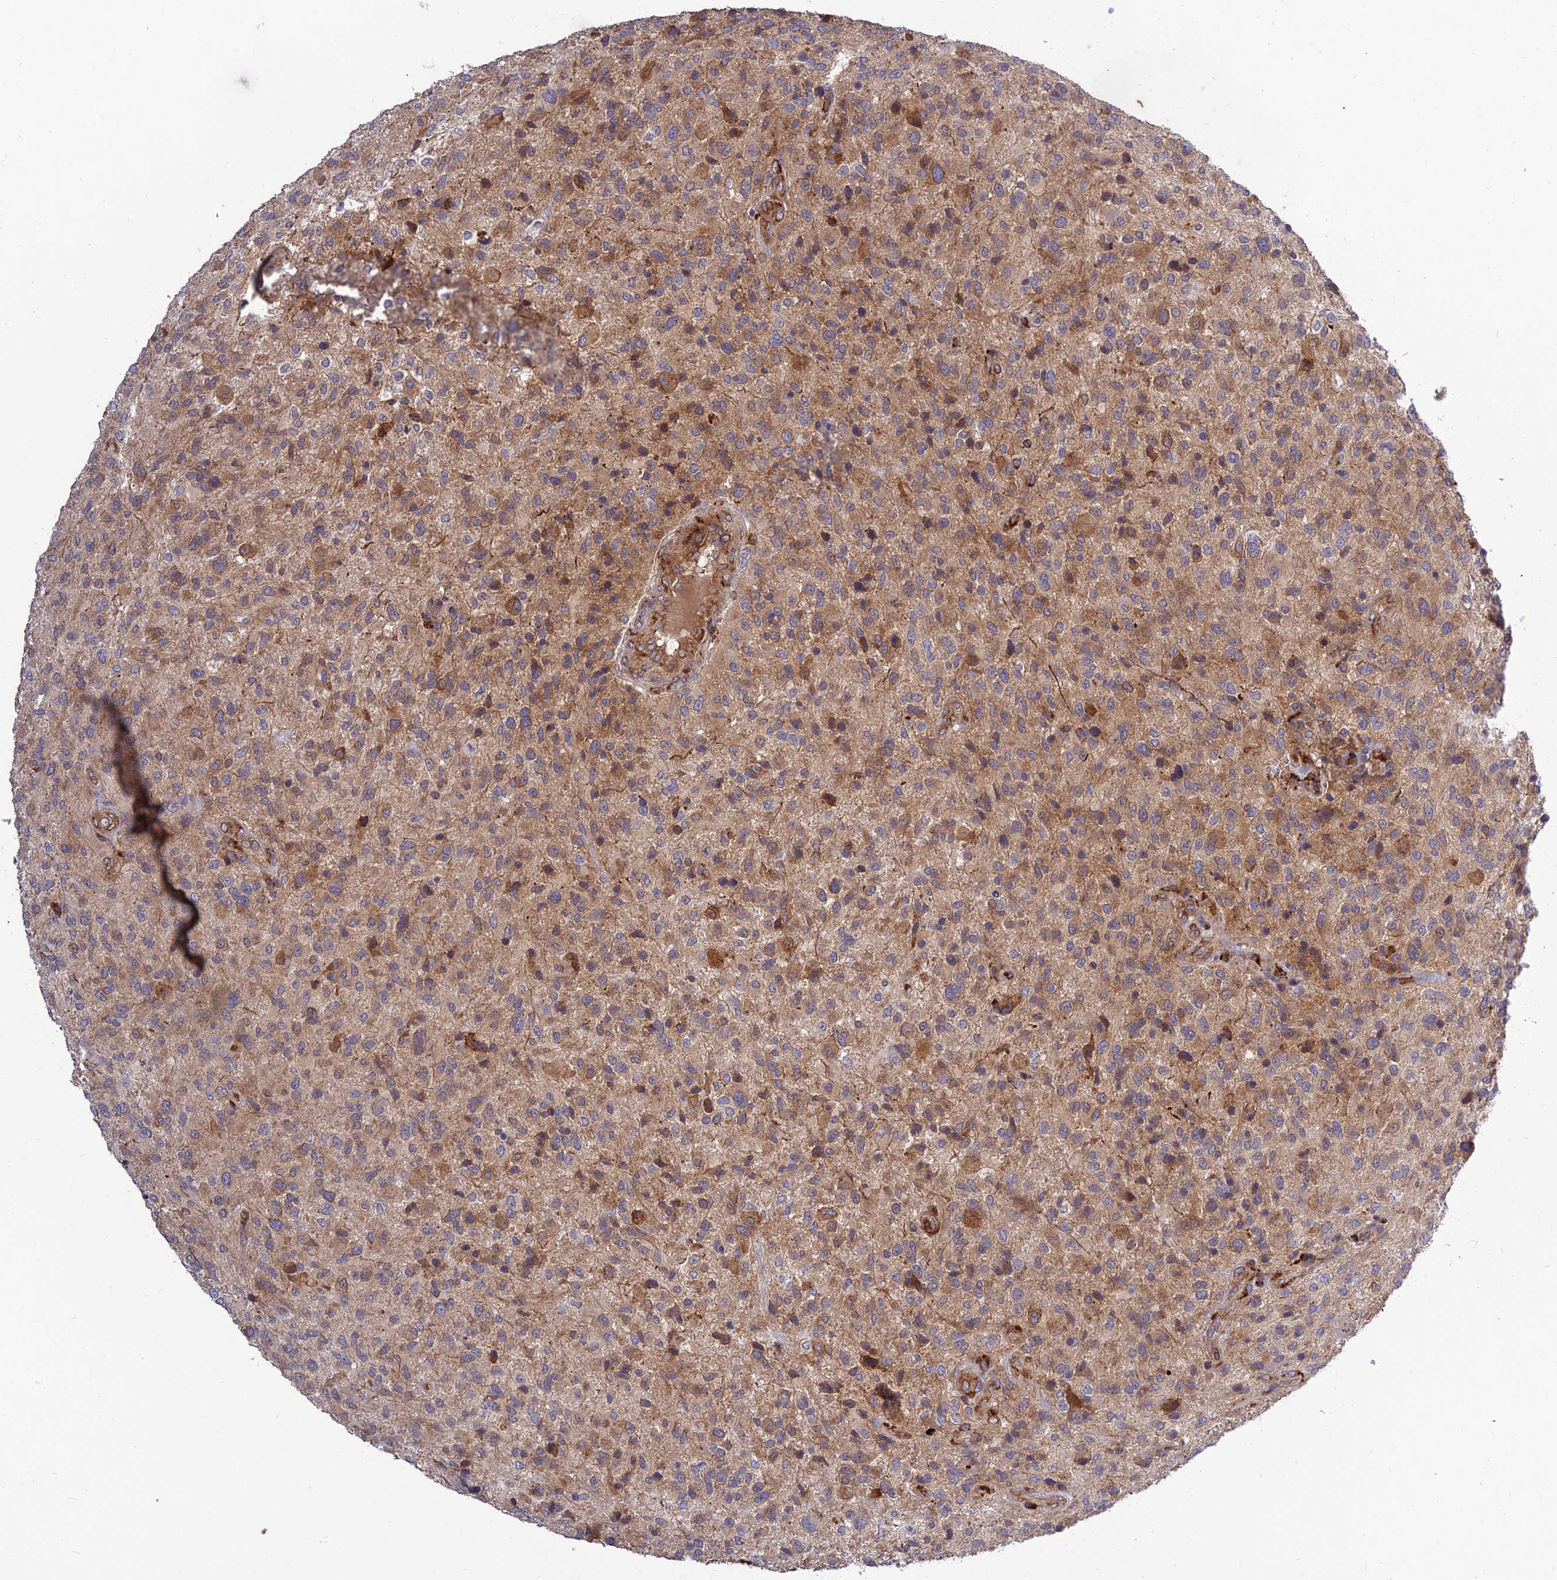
{"staining": {"intensity": "moderate", "quantity": "25%-75%", "location": "cytoplasmic/membranous"}, "tissue": "glioma", "cell_type": "Tumor cells", "image_type": "cancer", "snomed": [{"axis": "morphology", "description": "Glioma, malignant, High grade"}, {"axis": "topography", "description": "Brain"}], "caption": "The histopathology image exhibits a brown stain indicating the presence of a protein in the cytoplasmic/membranous of tumor cells in malignant high-grade glioma.", "gene": "CRTAP", "patient": {"sex": "male", "age": 47}}